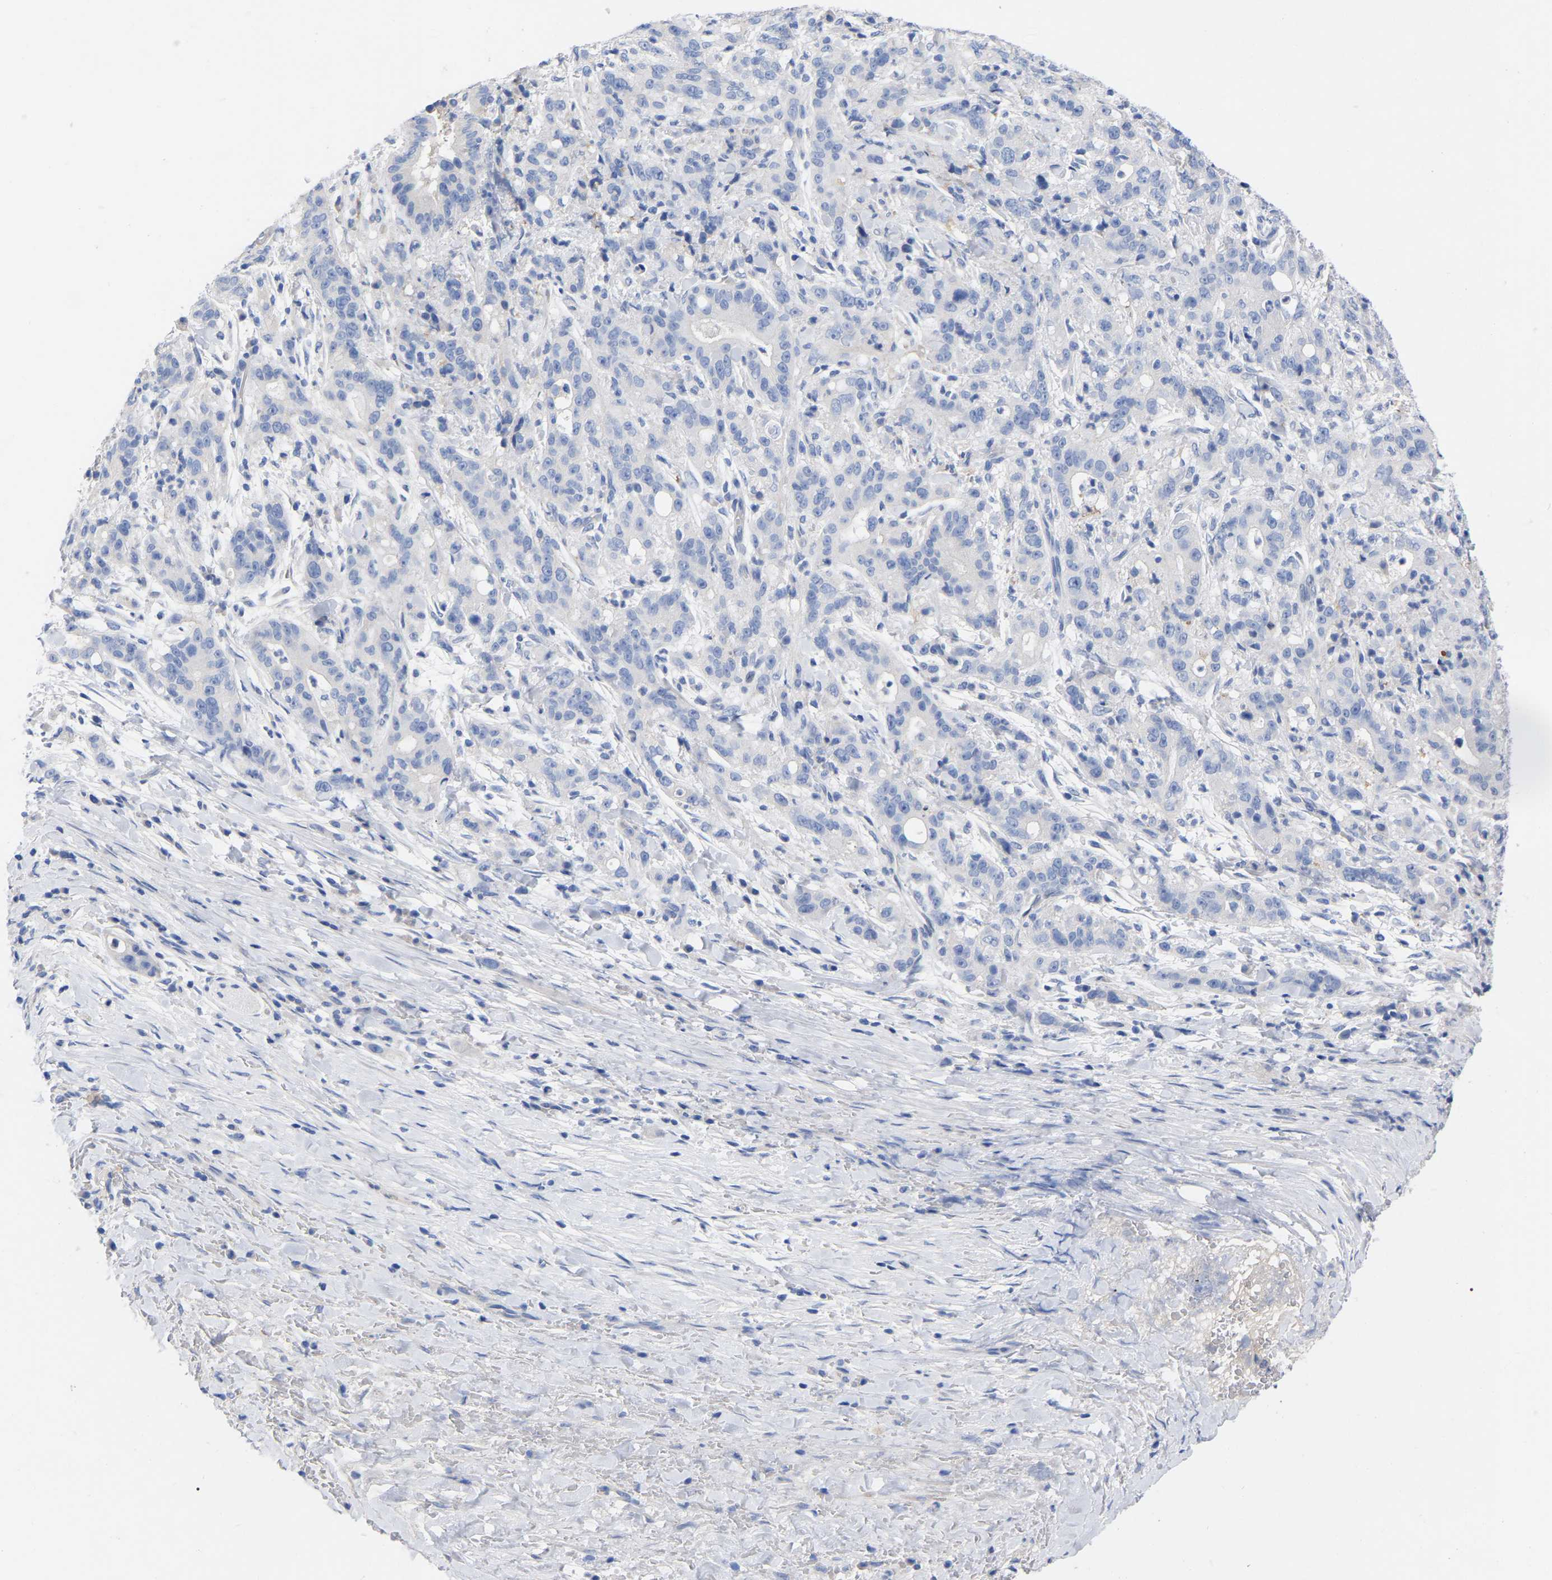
{"staining": {"intensity": "negative", "quantity": "none", "location": "none"}, "tissue": "liver cancer", "cell_type": "Tumor cells", "image_type": "cancer", "snomed": [{"axis": "morphology", "description": "Cholangiocarcinoma"}, {"axis": "topography", "description": "Liver"}], "caption": "Immunohistochemistry (IHC) of human liver cancer reveals no positivity in tumor cells.", "gene": "HAPLN1", "patient": {"sex": "female", "age": 38}}